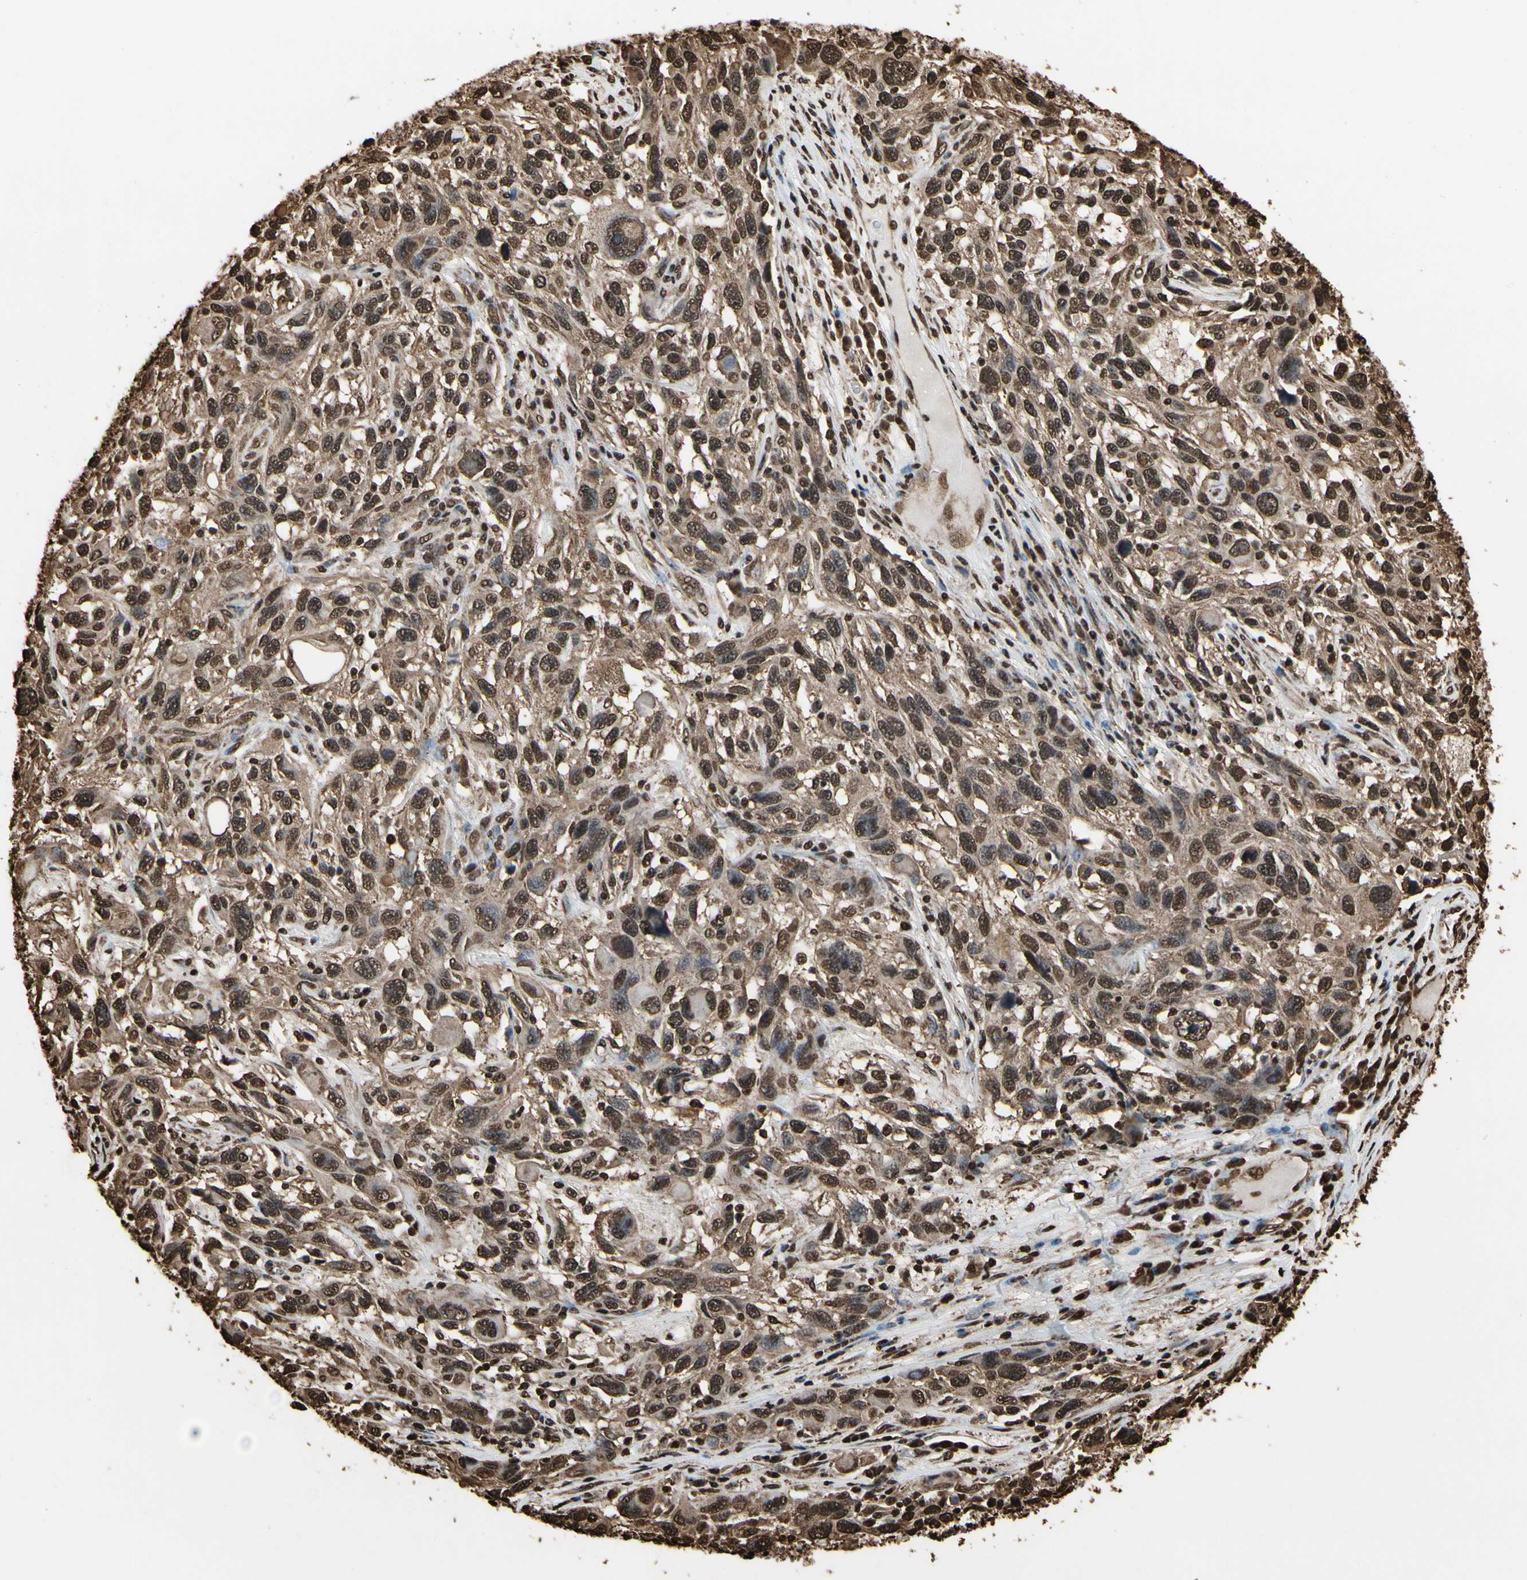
{"staining": {"intensity": "strong", "quantity": ">75%", "location": "cytoplasmic/membranous,nuclear"}, "tissue": "melanoma", "cell_type": "Tumor cells", "image_type": "cancer", "snomed": [{"axis": "morphology", "description": "Malignant melanoma, NOS"}, {"axis": "topography", "description": "Skin"}], "caption": "A high amount of strong cytoplasmic/membranous and nuclear positivity is appreciated in about >75% of tumor cells in malignant melanoma tissue. The staining was performed using DAB (3,3'-diaminobenzidine), with brown indicating positive protein expression. Nuclei are stained blue with hematoxylin.", "gene": "HNRNPK", "patient": {"sex": "male", "age": 53}}